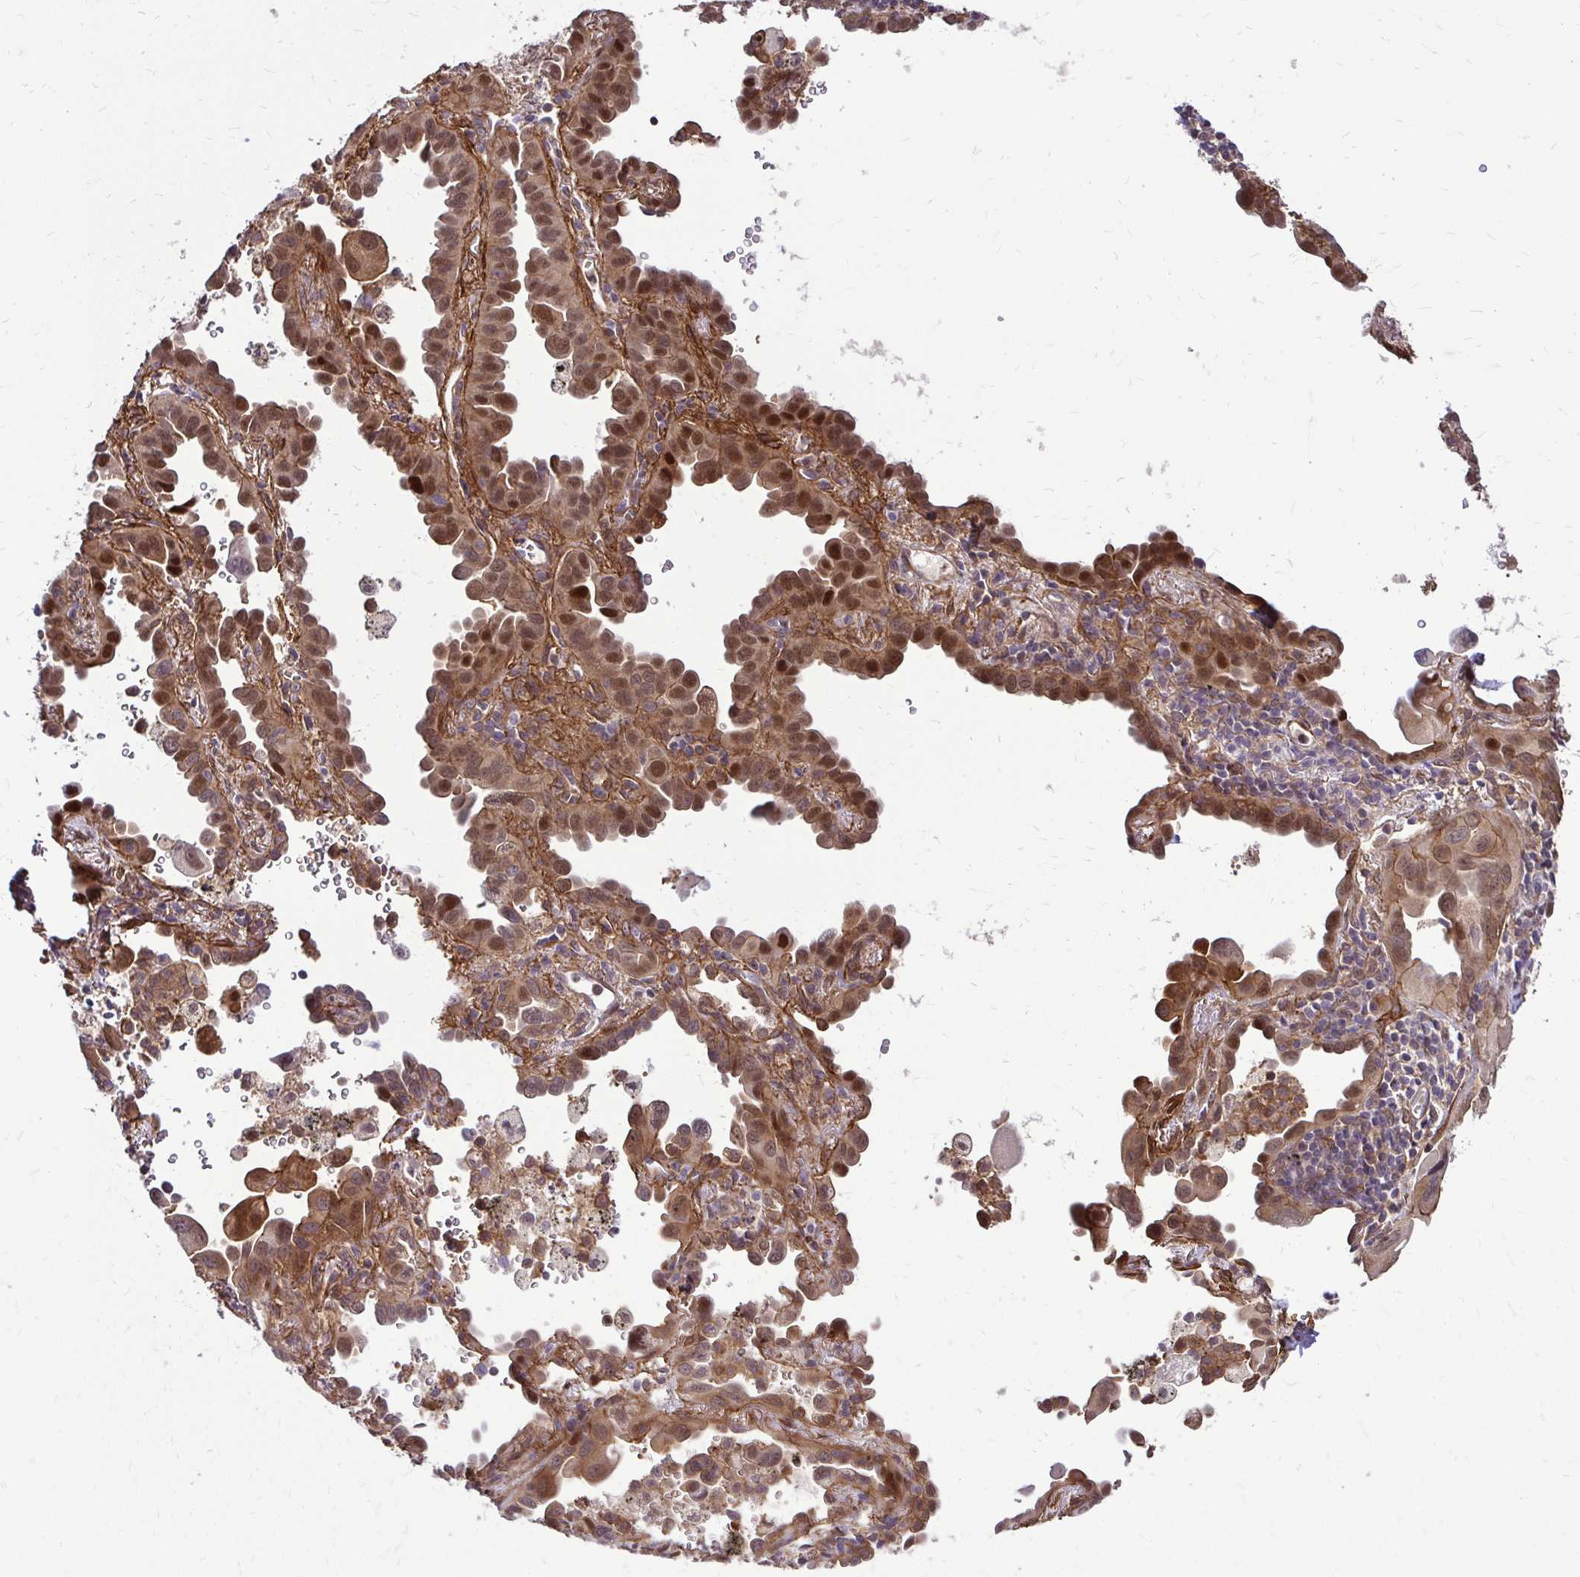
{"staining": {"intensity": "strong", "quantity": ">75%", "location": "cytoplasmic/membranous,nuclear"}, "tissue": "lung cancer", "cell_type": "Tumor cells", "image_type": "cancer", "snomed": [{"axis": "morphology", "description": "Adenocarcinoma, NOS"}, {"axis": "topography", "description": "Lung"}], "caption": "This photomicrograph displays immunohistochemistry (IHC) staining of lung cancer (adenocarcinoma), with high strong cytoplasmic/membranous and nuclear positivity in approximately >75% of tumor cells.", "gene": "TRIP6", "patient": {"sex": "male", "age": 68}}